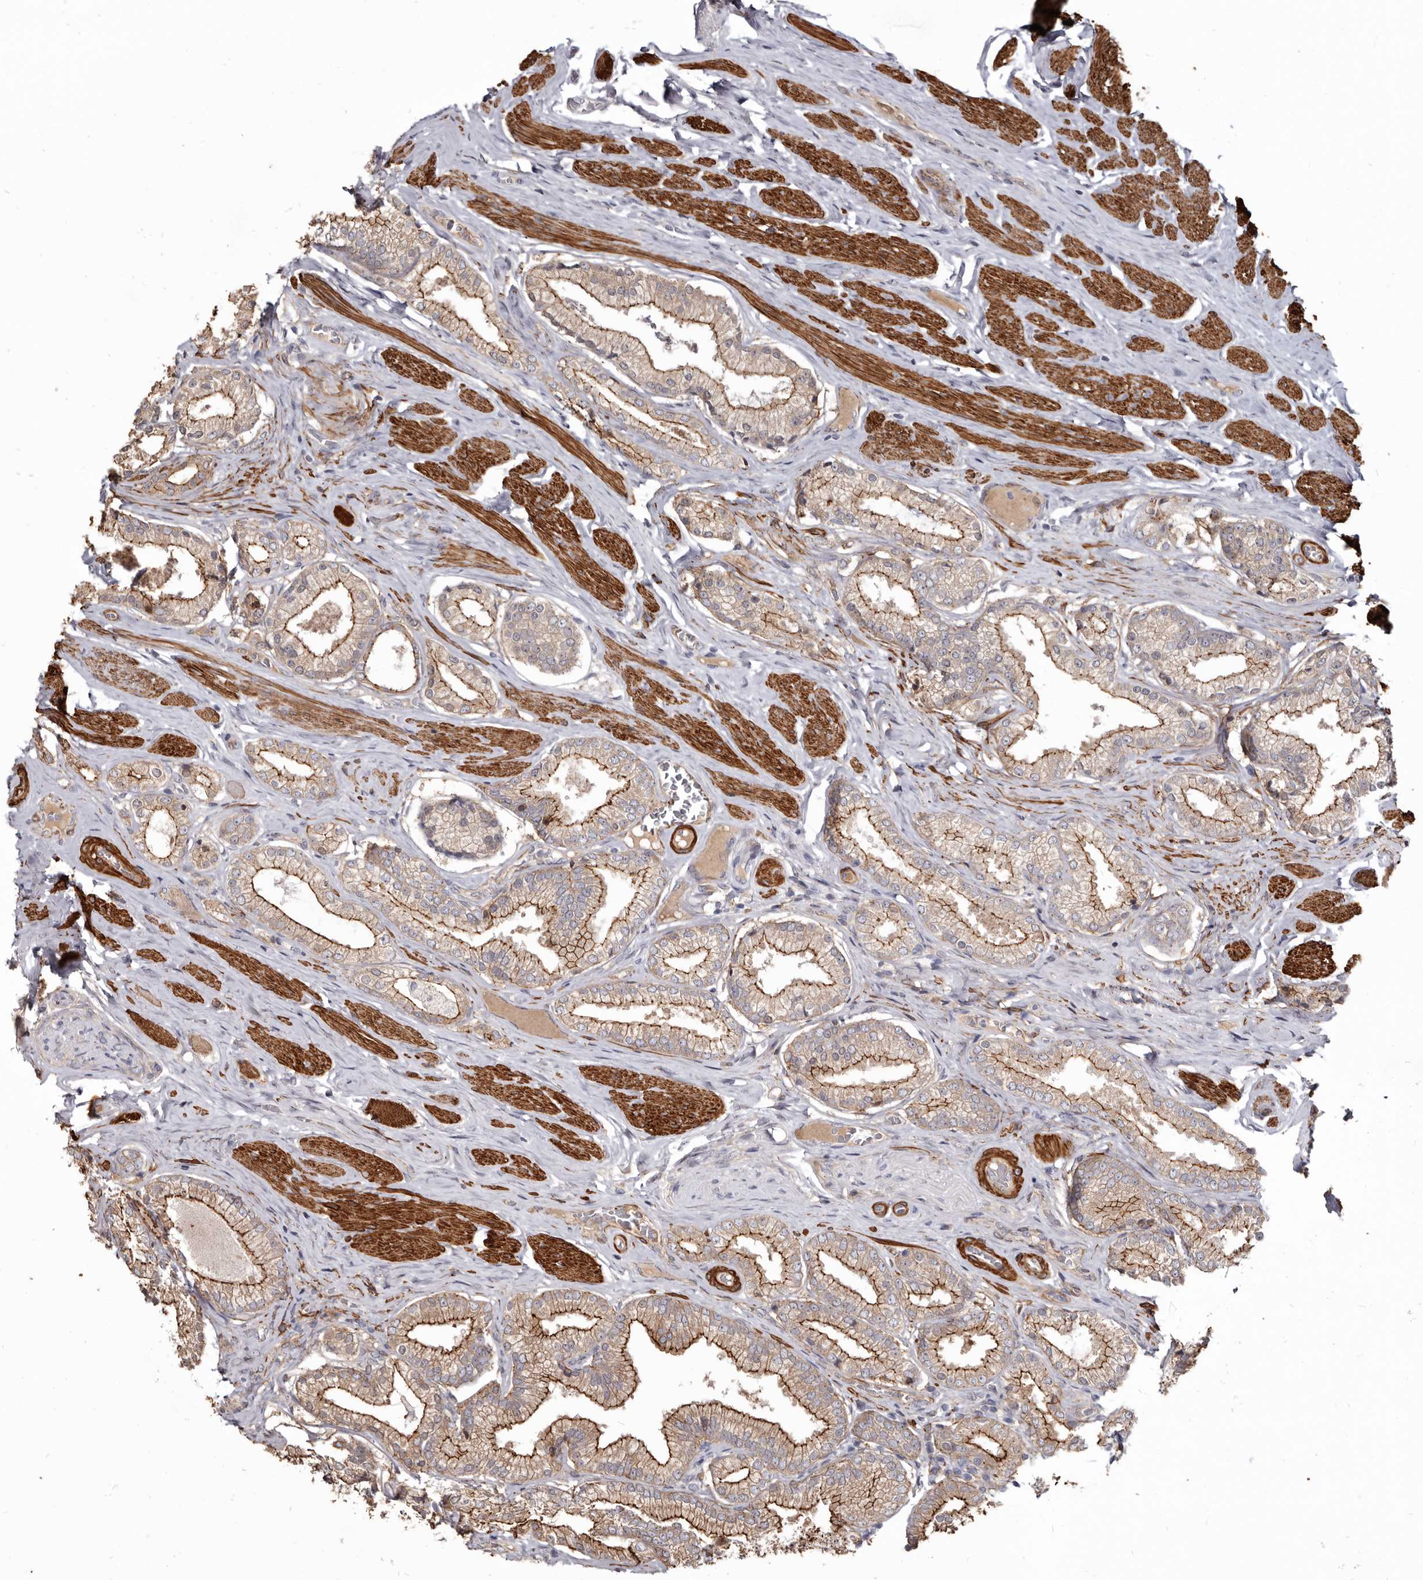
{"staining": {"intensity": "strong", "quantity": "25%-75%", "location": "cytoplasmic/membranous"}, "tissue": "prostate cancer", "cell_type": "Tumor cells", "image_type": "cancer", "snomed": [{"axis": "morphology", "description": "Adenocarcinoma, Low grade"}, {"axis": "topography", "description": "Prostate"}], "caption": "Adenocarcinoma (low-grade) (prostate) stained with IHC reveals strong cytoplasmic/membranous expression in about 25%-75% of tumor cells. Ihc stains the protein of interest in brown and the nuclei are stained blue.", "gene": "CGN", "patient": {"sex": "male", "age": 71}}